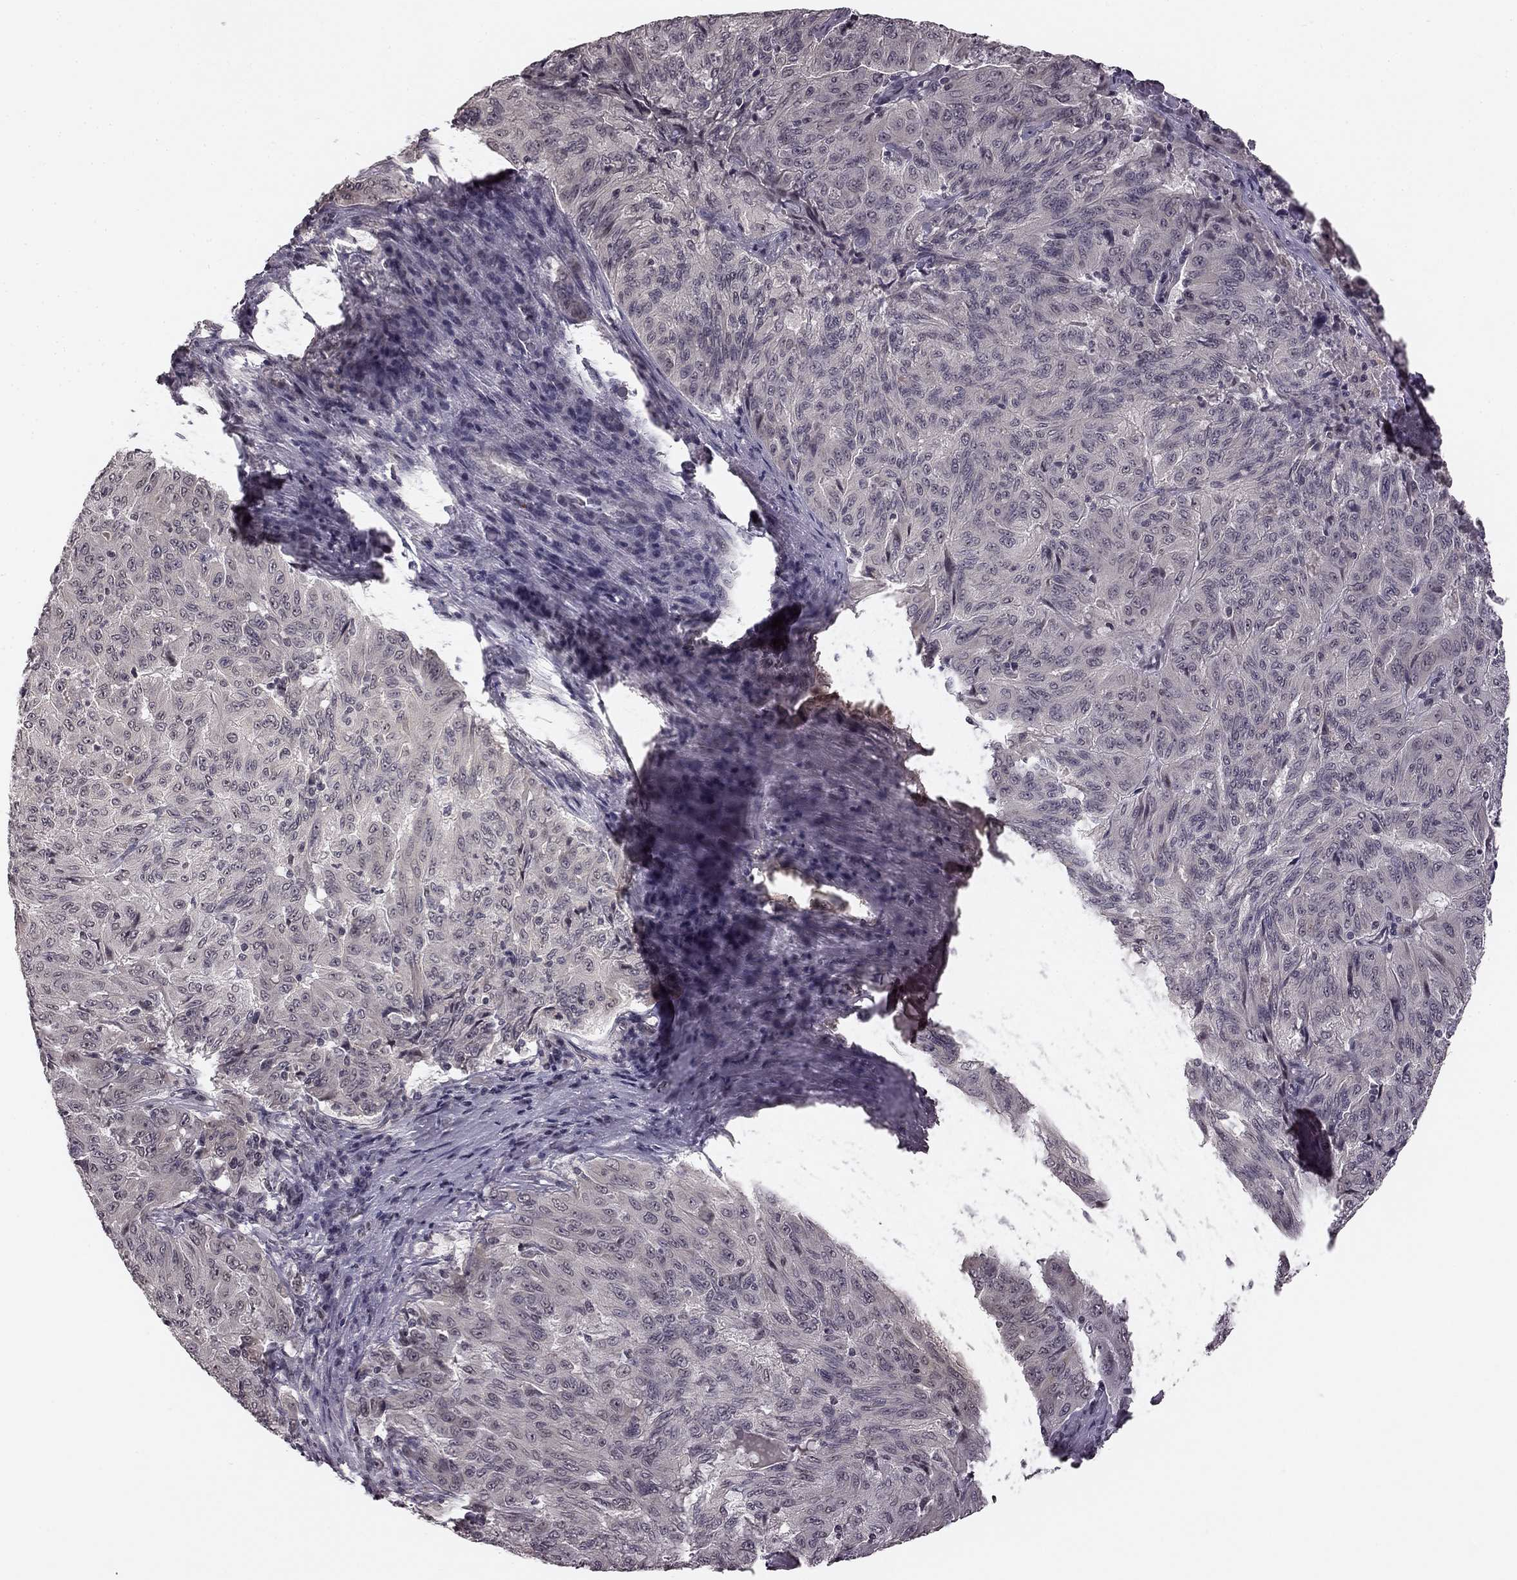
{"staining": {"intensity": "negative", "quantity": "none", "location": "none"}, "tissue": "pancreatic cancer", "cell_type": "Tumor cells", "image_type": "cancer", "snomed": [{"axis": "morphology", "description": "Adenocarcinoma, NOS"}, {"axis": "topography", "description": "Pancreas"}], "caption": "Immunohistochemistry (IHC) micrograph of pancreatic adenocarcinoma stained for a protein (brown), which shows no expression in tumor cells.", "gene": "HCN4", "patient": {"sex": "male", "age": 63}}